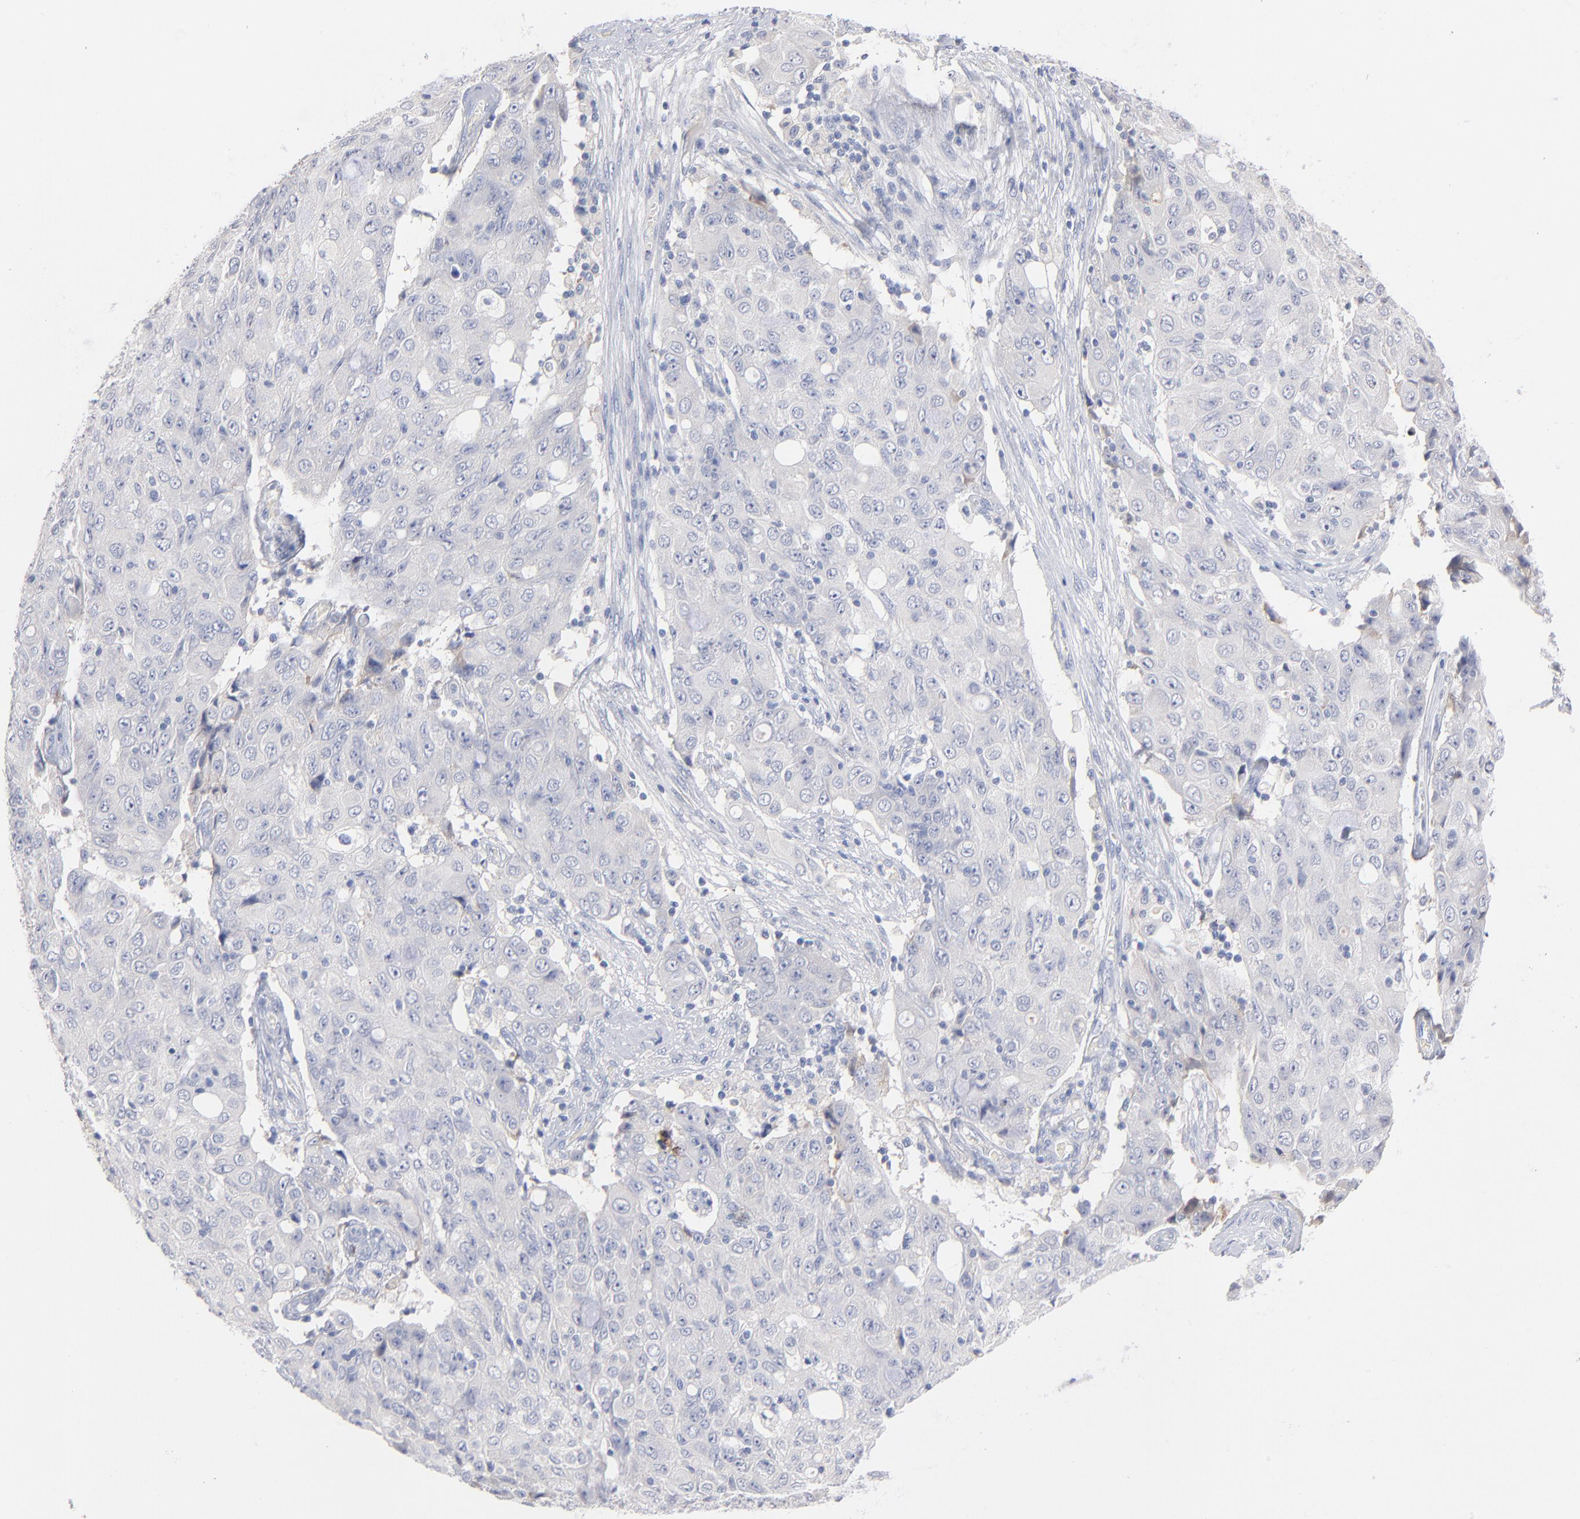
{"staining": {"intensity": "negative", "quantity": "none", "location": "none"}, "tissue": "ovarian cancer", "cell_type": "Tumor cells", "image_type": "cancer", "snomed": [{"axis": "morphology", "description": "Carcinoma, endometroid"}, {"axis": "topography", "description": "Ovary"}], "caption": "Histopathology image shows no protein expression in tumor cells of ovarian cancer tissue.", "gene": "F12", "patient": {"sex": "female", "age": 42}}